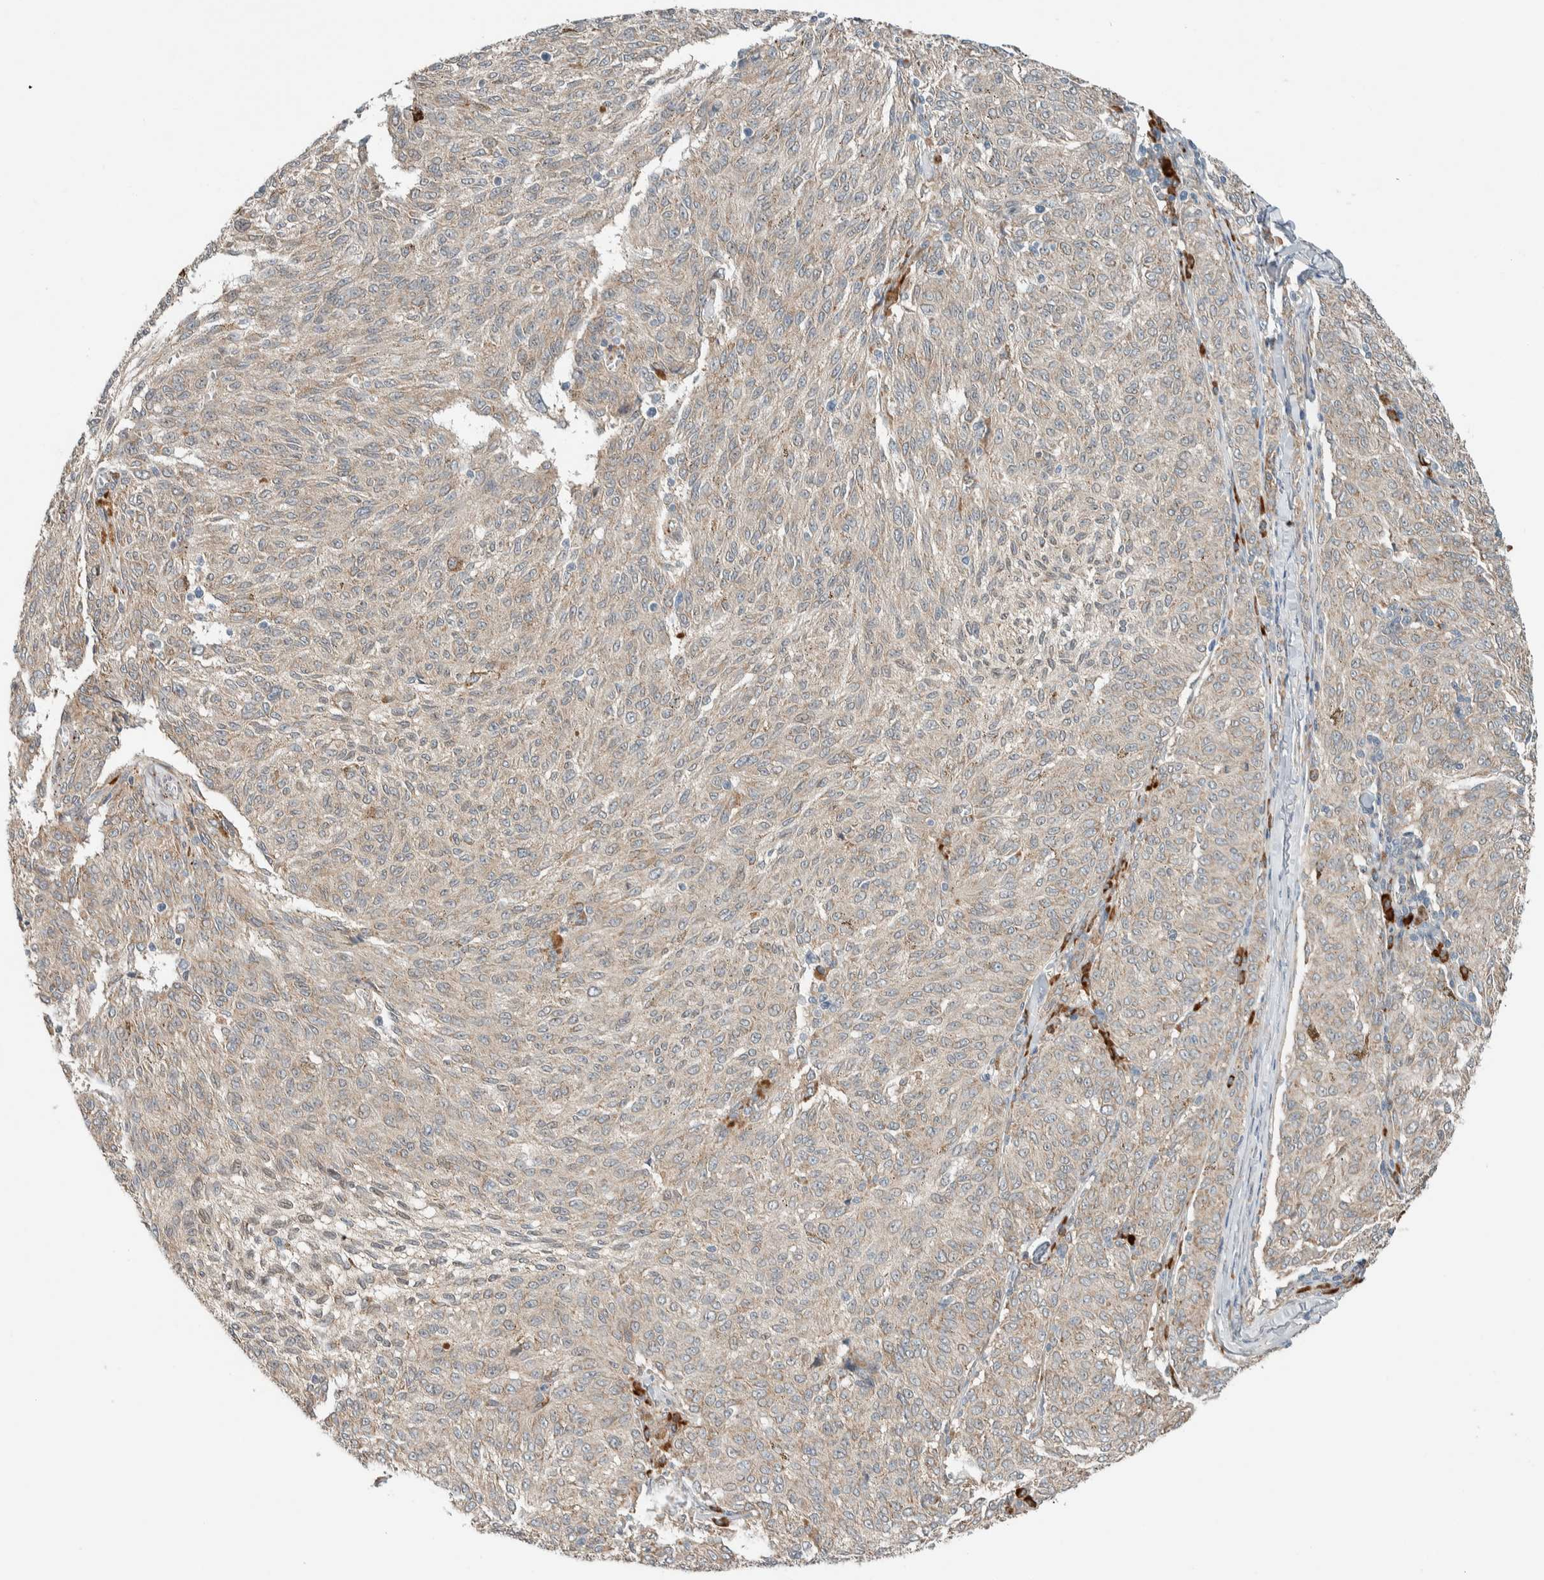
{"staining": {"intensity": "negative", "quantity": "none", "location": "none"}, "tissue": "melanoma", "cell_type": "Tumor cells", "image_type": "cancer", "snomed": [{"axis": "morphology", "description": "Malignant melanoma, NOS"}, {"axis": "topography", "description": "Skin"}], "caption": "IHC of human malignant melanoma demonstrates no expression in tumor cells.", "gene": "CTBP2", "patient": {"sex": "female", "age": 72}}